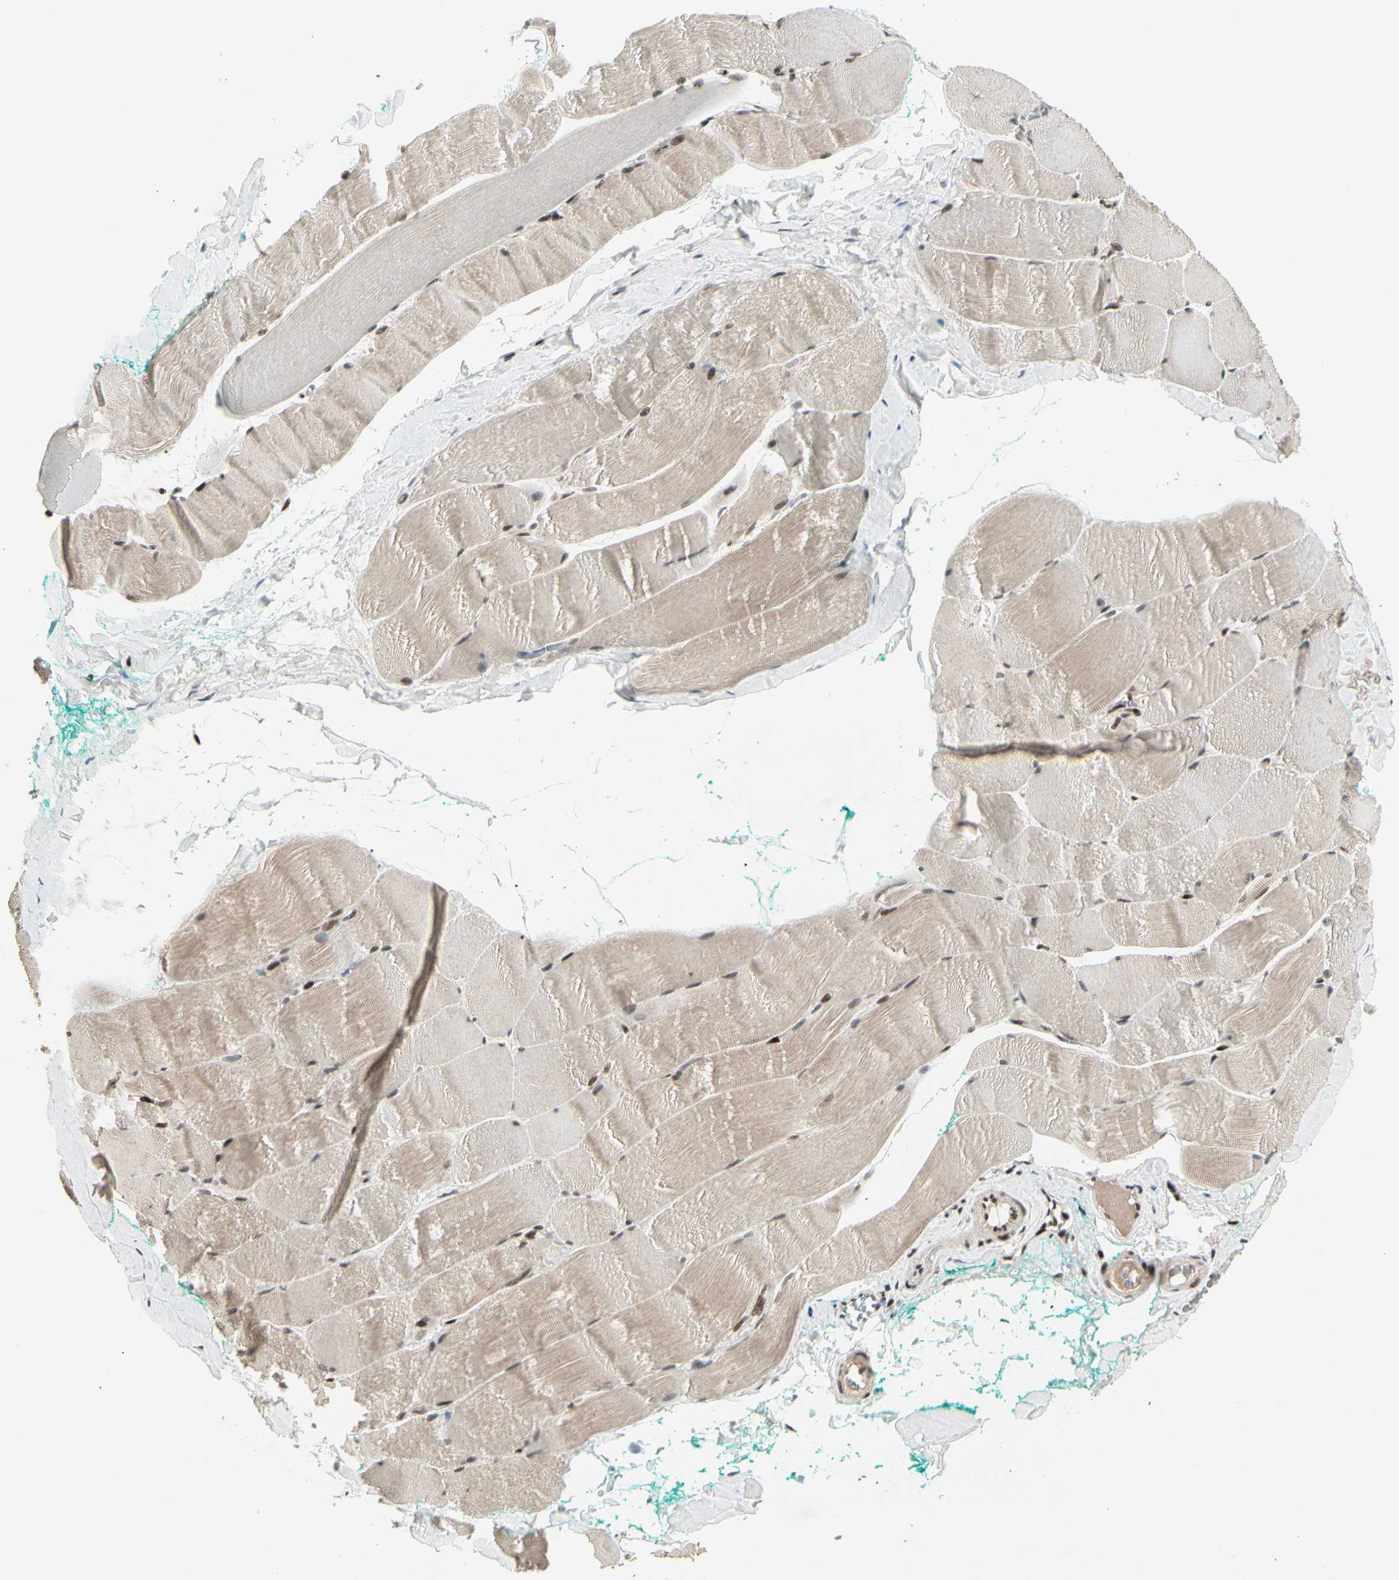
{"staining": {"intensity": "moderate", "quantity": ">75%", "location": "cytoplasmic/membranous,nuclear"}, "tissue": "skeletal muscle", "cell_type": "Myocytes", "image_type": "normal", "snomed": [{"axis": "morphology", "description": "Normal tissue, NOS"}, {"axis": "morphology", "description": "Squamous cell carcinoma, NOS"}, {"axis": "topography", "description": "Skeletal muscle"}], "caption": "Immunohistochemical staining of normal skeletal muscle displays medium levels of moderate cytoplasmic/membranous,nuclear staining in about >75% of myocytes.", "gene": "FOXJ2", "patient": {"sex": "male", "age": 51}}